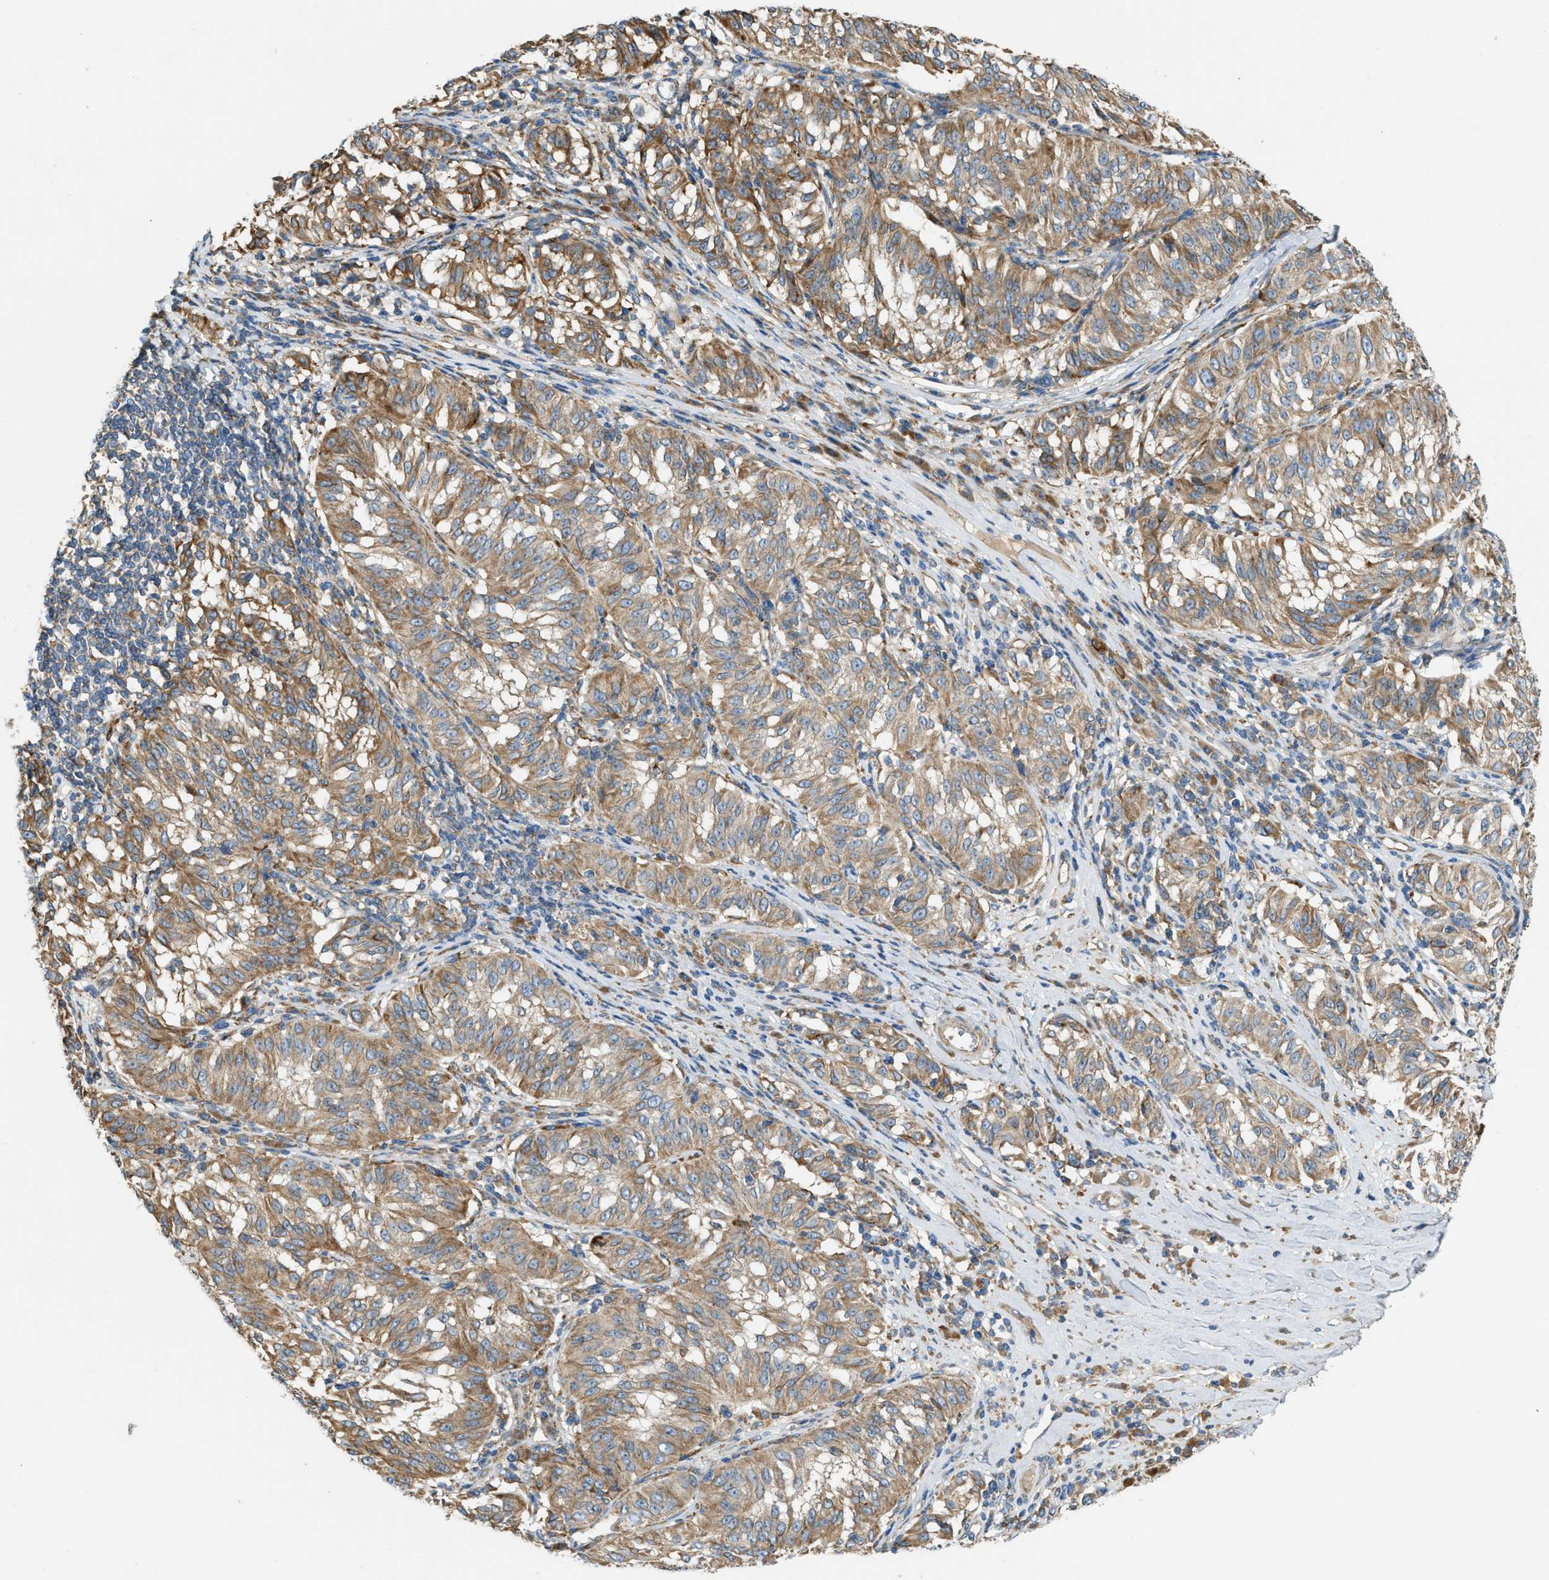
{"staining": {"intensity": "moderate", "quantity": ">75%", "location": "cytoplasmic/membranous"}, "tissue": "melanoma", "cell_type": "Tumor cells", "image_type": "cancer", "snomed": [{"axis": "morphology", "description": "Malignant melanoma, NOS"}, {"axis": "topography", "description": "Skin"}], "caption": "Brown immunohistochemical staining in human melanoma reveals moderate cytoplasmic/membranous positivity in approximately >75% of tumor cells. (brown staining indicates protein expression, while blue staining denotes nuclei).", "gene": "TMEM68", "patient": {"sex": "female", "age": 72}}